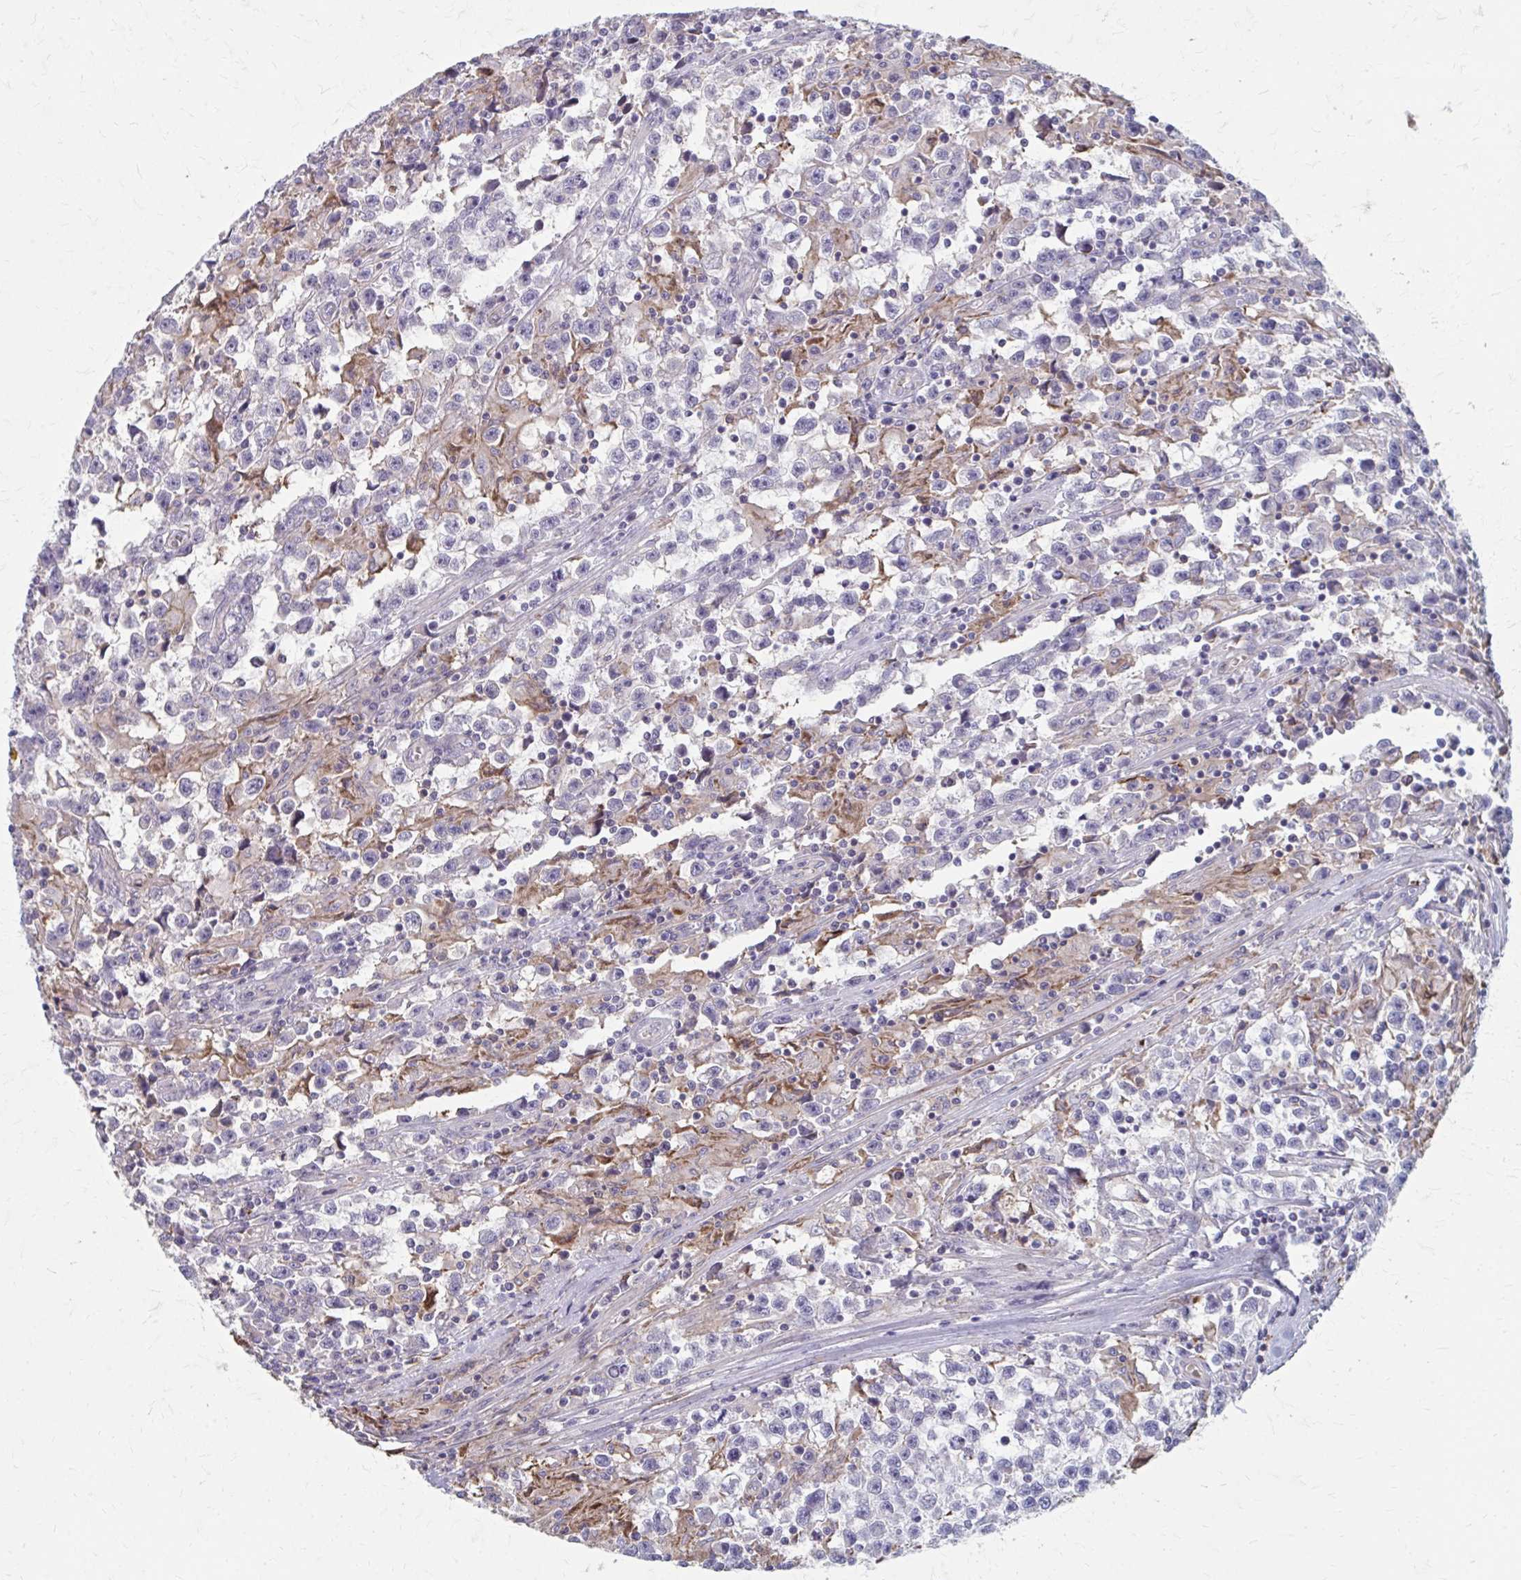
{"staining": {"intensity": "negative", "quantity": "none", "location": "none"}, "tissue": "testis cancer", "cell_type": "Tumor cells", "image_type": "cancer", "snomed": [{"axis": "morphology", "description": "Seminoma, NOS"}, {"axis": "topography", "description": "Testis"}], "caption": "A micrograph of human testis cancer (seminoma) is negative for staining in tumor cells.", "gene": "MMP14", "patient": {"sex": "male", "age": 31}}